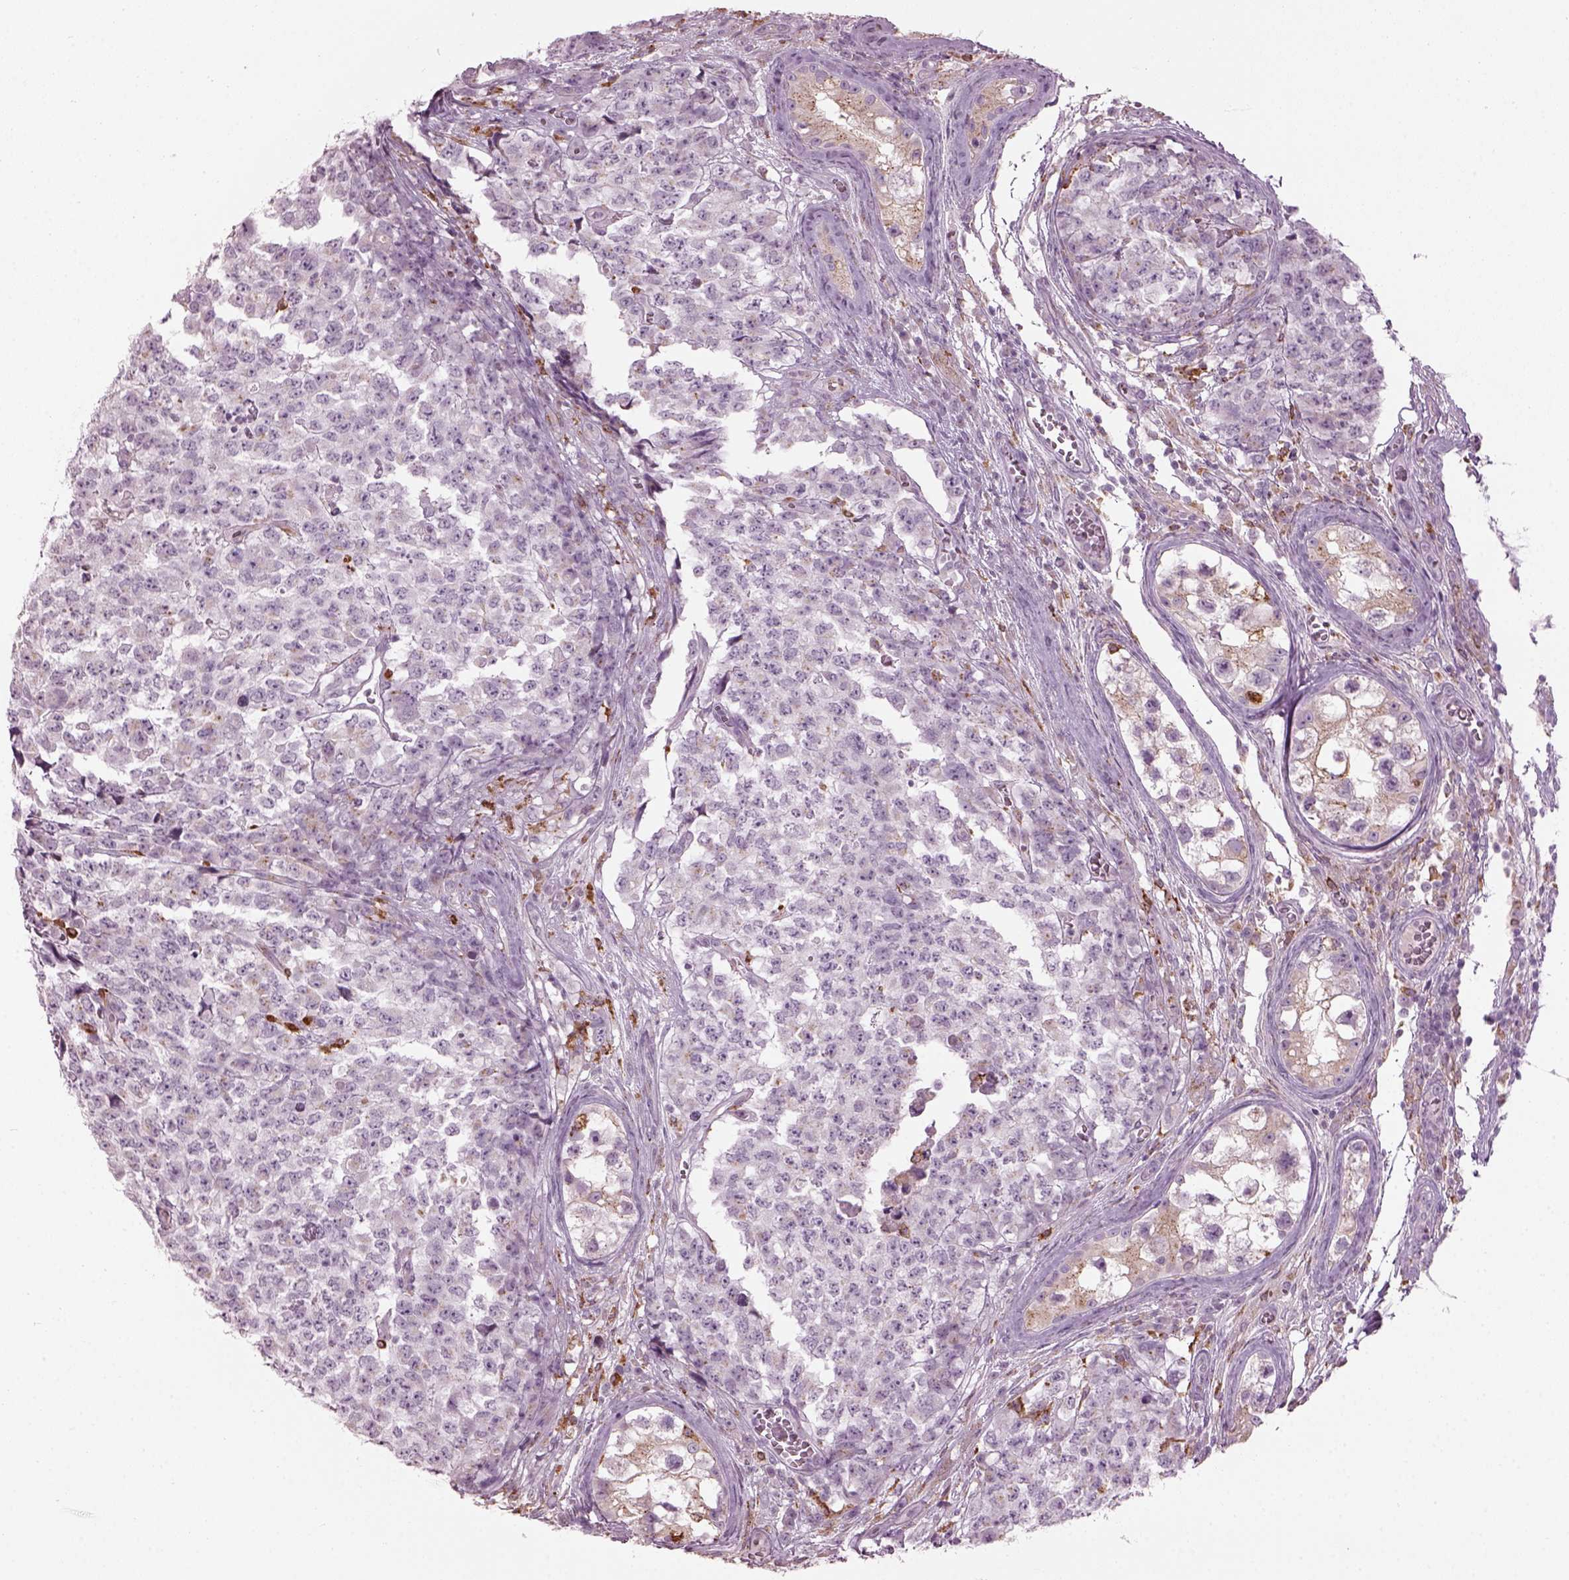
{"staining": {"intensity": "weak", "quantity": "<25%", "location": "cytoplasmic/membranous"}, "tissue": "testis cancer", "cell_type": "Tumor cells", "image_type": "cancer", "snomed": [{"axis": "morphology", "description": "Carcinoma, Embryonal, NOS"}, {"axis": "topography", "description": "Testis"}], "caption": "Protein analysis of testis embryonal carcinoma displays no significant positivity in tumor cells.", "gene": "TMEM231", "patient": {"sex": "male", "age": 23}}